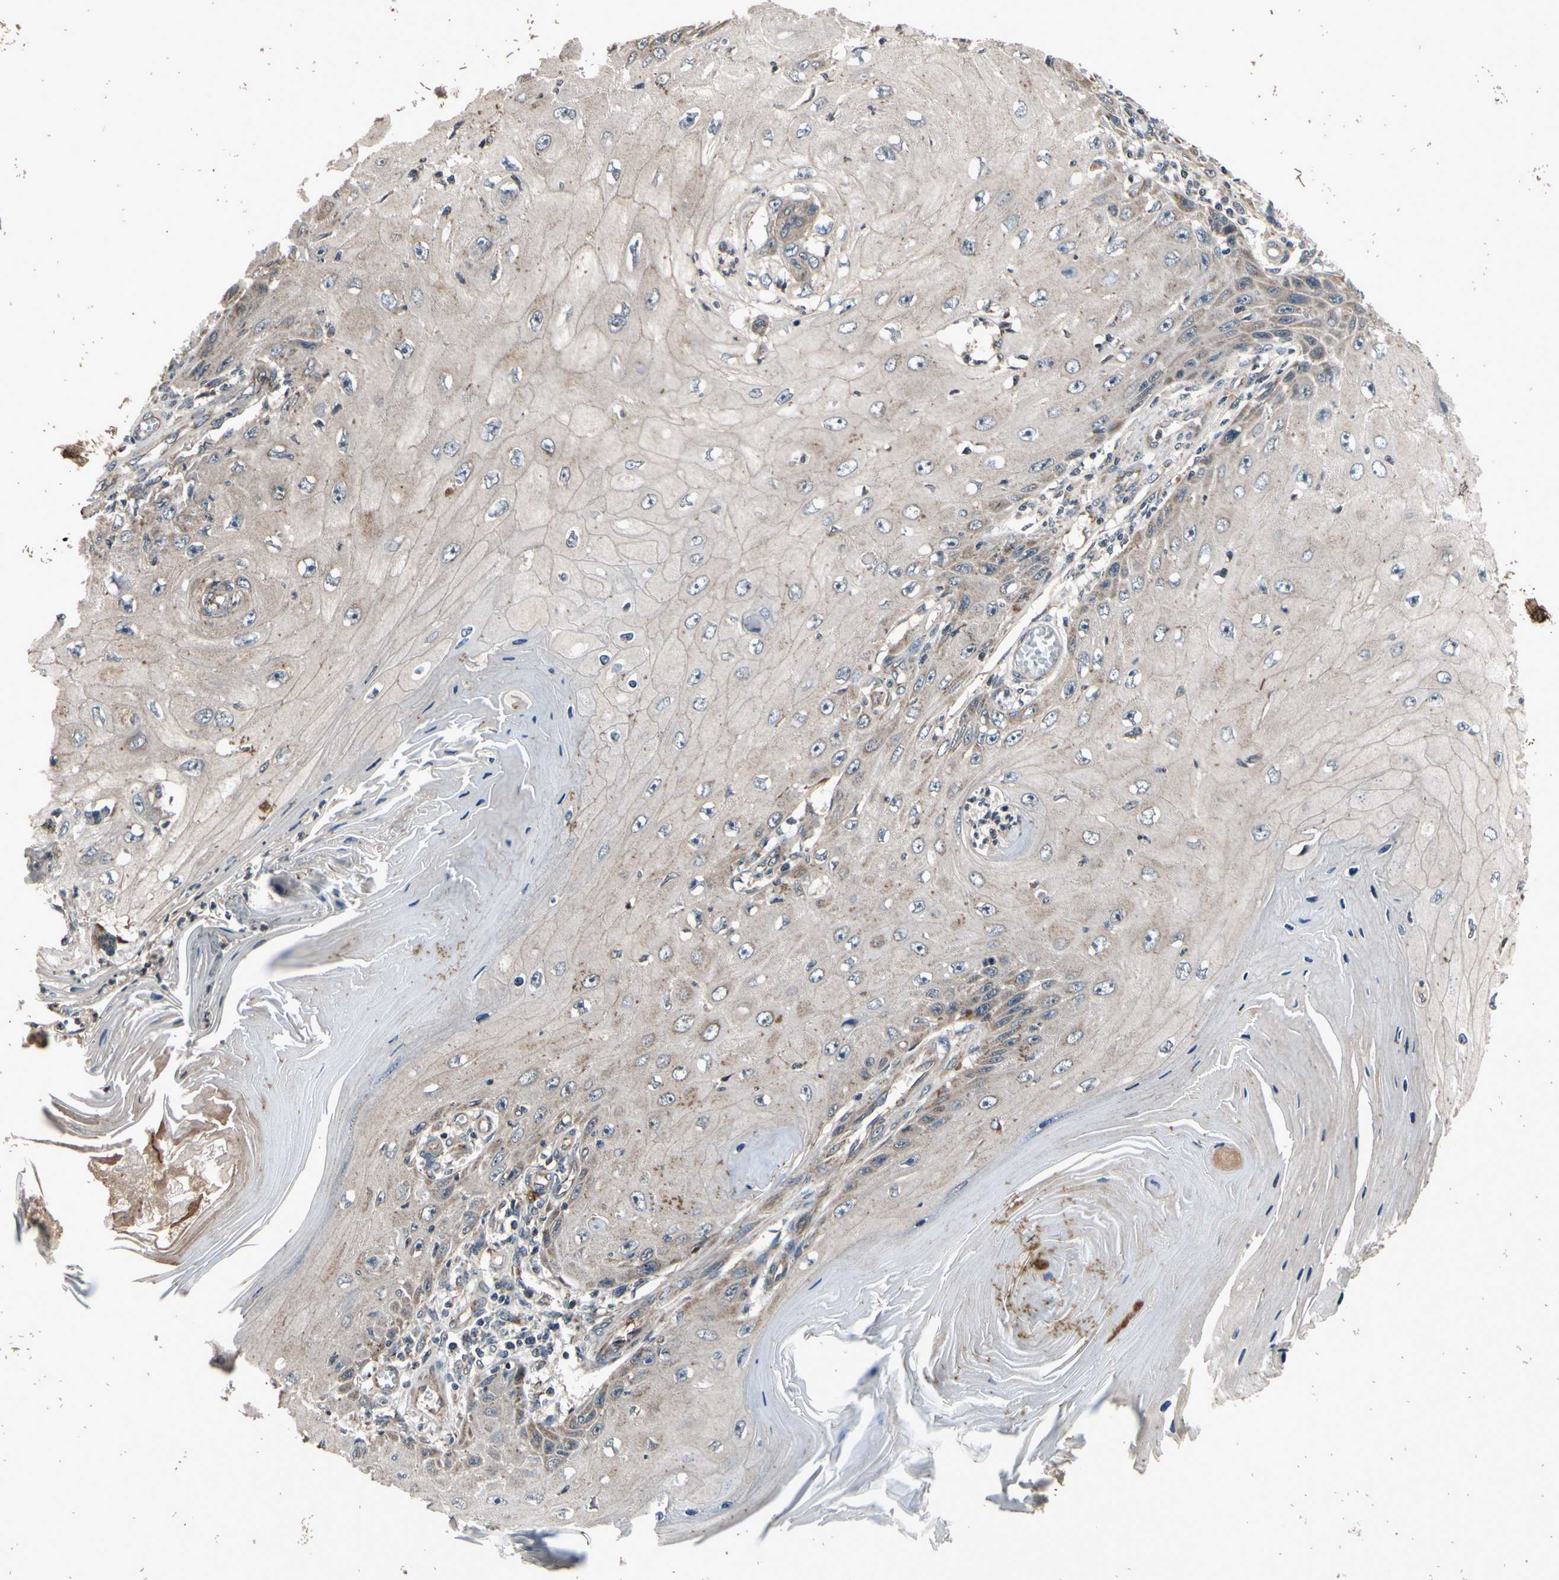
{"staining": {"intensity": "weak", "quantity": "<25%", "location": "cytoplasmic/membranous"}, "tissue": "skin cancer", "cell_type": "Tumor cells", "image_type": "cancer", "snomed": [{"axis": "morphology", "description": "Squamous cell carcinoma, NOS"}, {"axis": "topography", "description": "Skin"}], "caption": "Skin cancer was stained to show a protein in brown. There is no significant positivity in tumor cells. The staining is performed using DAB (3,3'-diaminobenzidine) brown chromogen with nuclei counter-stained in using hematoxylin.", "gene": "MBTPS2", "patient": {"sex": "female", "age": 73}}